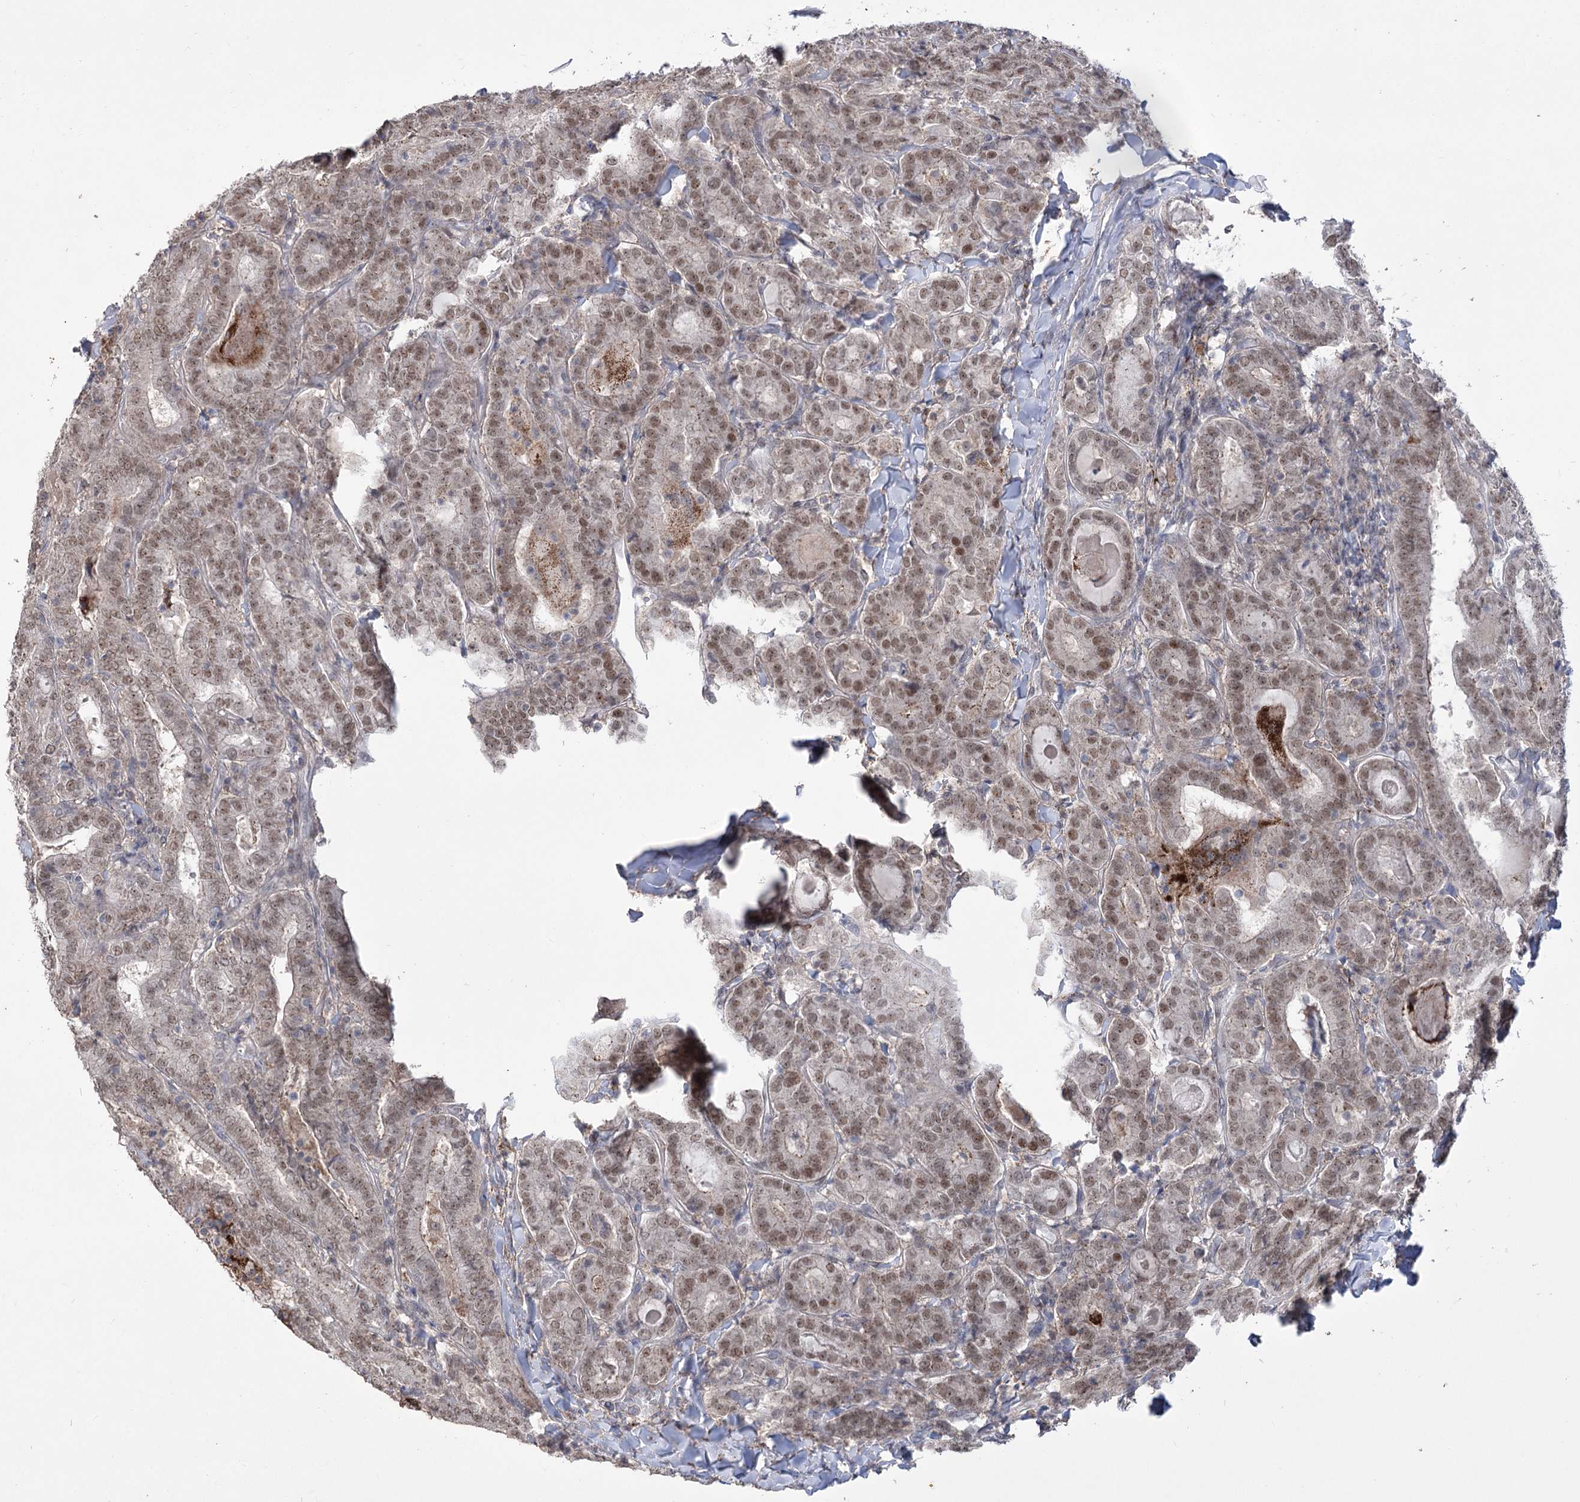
{"staining": {"intensity": "moderate", "quantity": ">75%", "location": "nuclear"}, "tissue": "thyroid cancer", "cell_type": "Tumor cells", "image_type": "cancer", "snomed": [{"axis": "morphology", "description": "Papillary adenocarcinoma, NOS"}, {"axis": "topography", "description": "Thyroid gland"}], "caption": "Human thyroid papillary adenocarcinoma stained with a brown dye displays moderate nuclear positive expression in about >75% of tumor cells.", "gene": "ZSCAN23", "patient": {"sex": "female", "age": 72}}